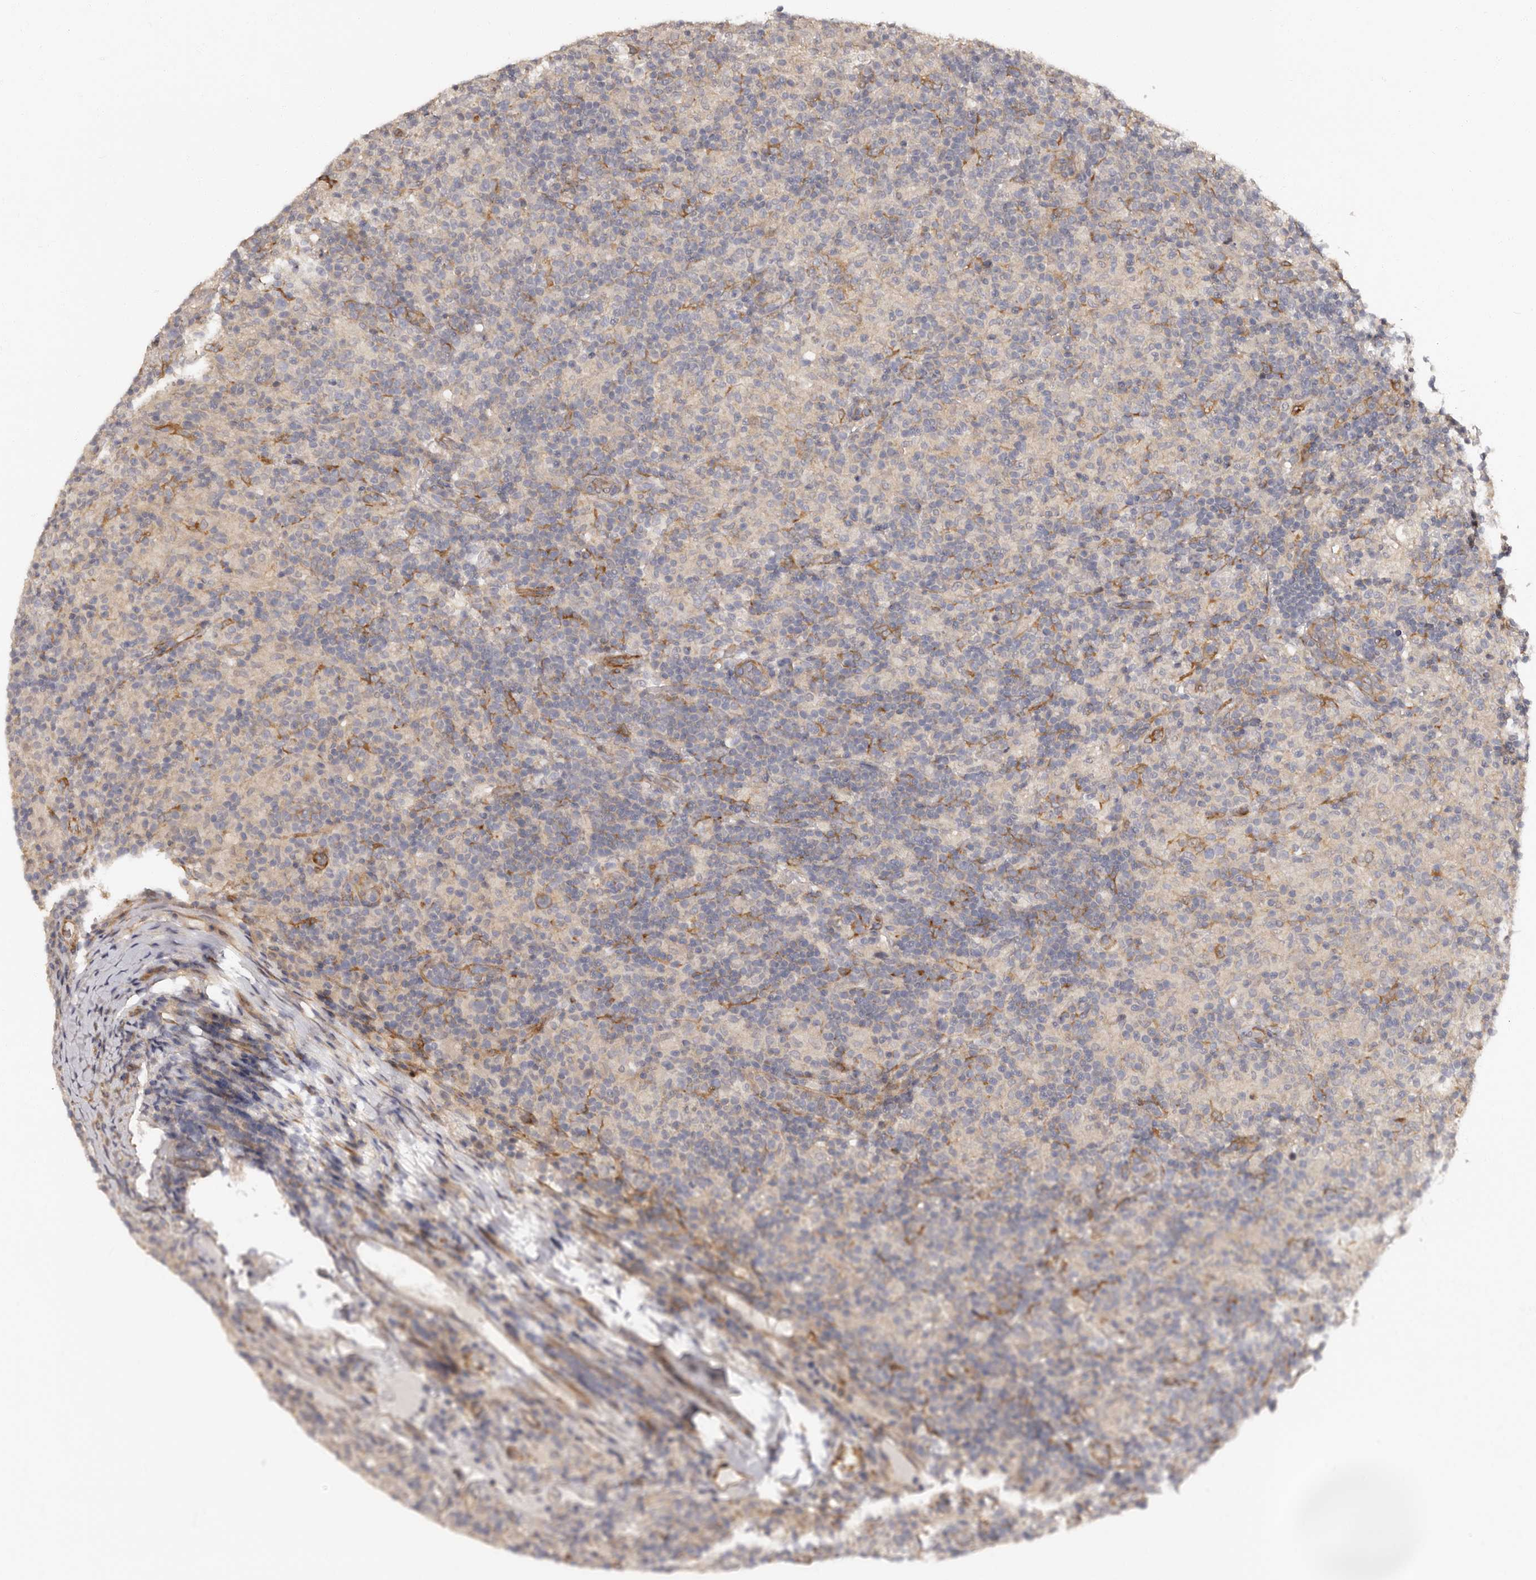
{"staining": {"intensity": "negative", "quantity": "none", "location": "none"}, "tissue": "lymphoma", "cell_type": "Tumor cells", "image_type": "cancer", "snomed": [{"axis": "morphology", "description": "Hodgkin's disease, NOS"}, {"axis": "topography", "description": "Lymph node"}], "caption": "This is an immunohistochemistry (IHC) histopathology image of lymphoma. There is no expression in tumor cells.", "gene": "TBC1D22B", "patient": {"sex": "male", "age": 70}}